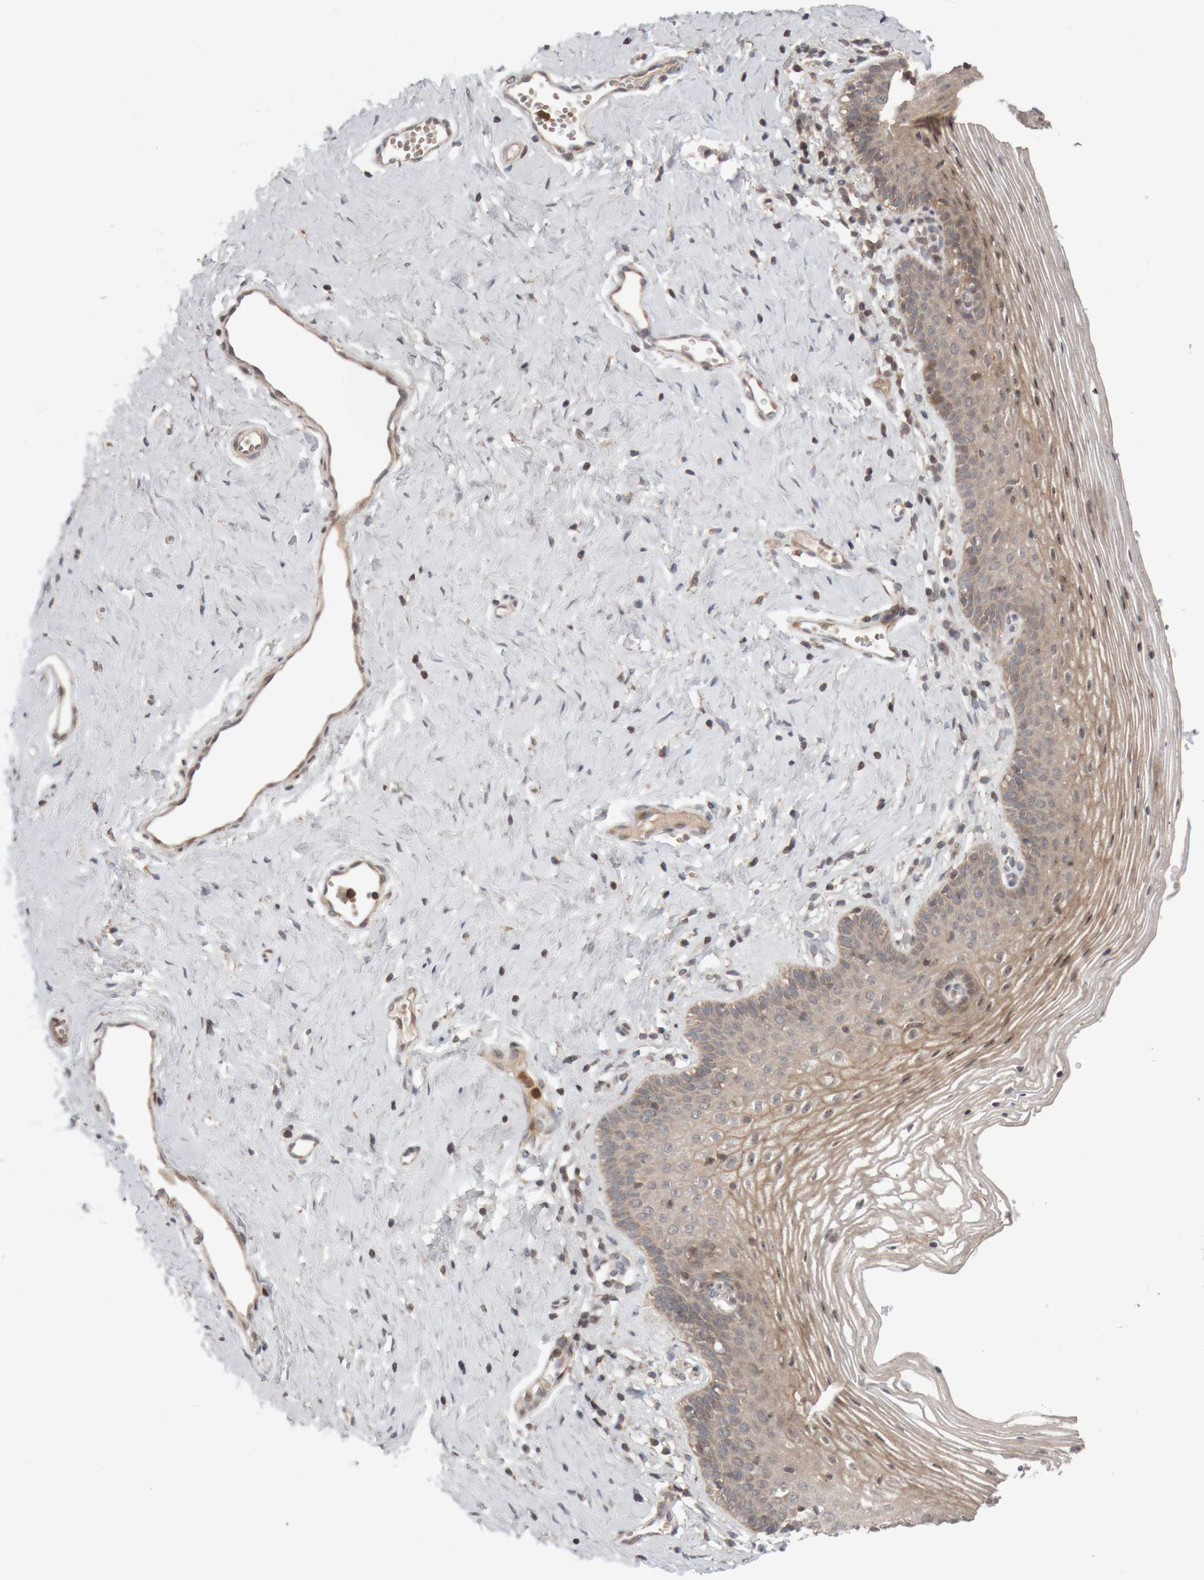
{"staining": {"intensity": "moderate", "quantity": ">75%", "location": "cytoplasmic/membranous"}, "tissue": "vagina", "cell_type": "Squamous epithelial cells", "image_type": "normal", "snomed": [{"axis": "morphology", "description": "Normal tissue, NOS"}, {"axis": "topography", "description": "Vagina"}], "caption": "IHC image of normal vagina stained for a protein (brown), which reveals medium levels of moderate cytoplasmic/membranous positivity in approximately >75% of squamous epithelial cells.", "gene": "KIF21B", "patient": {"sex": "female", "age": 32}}